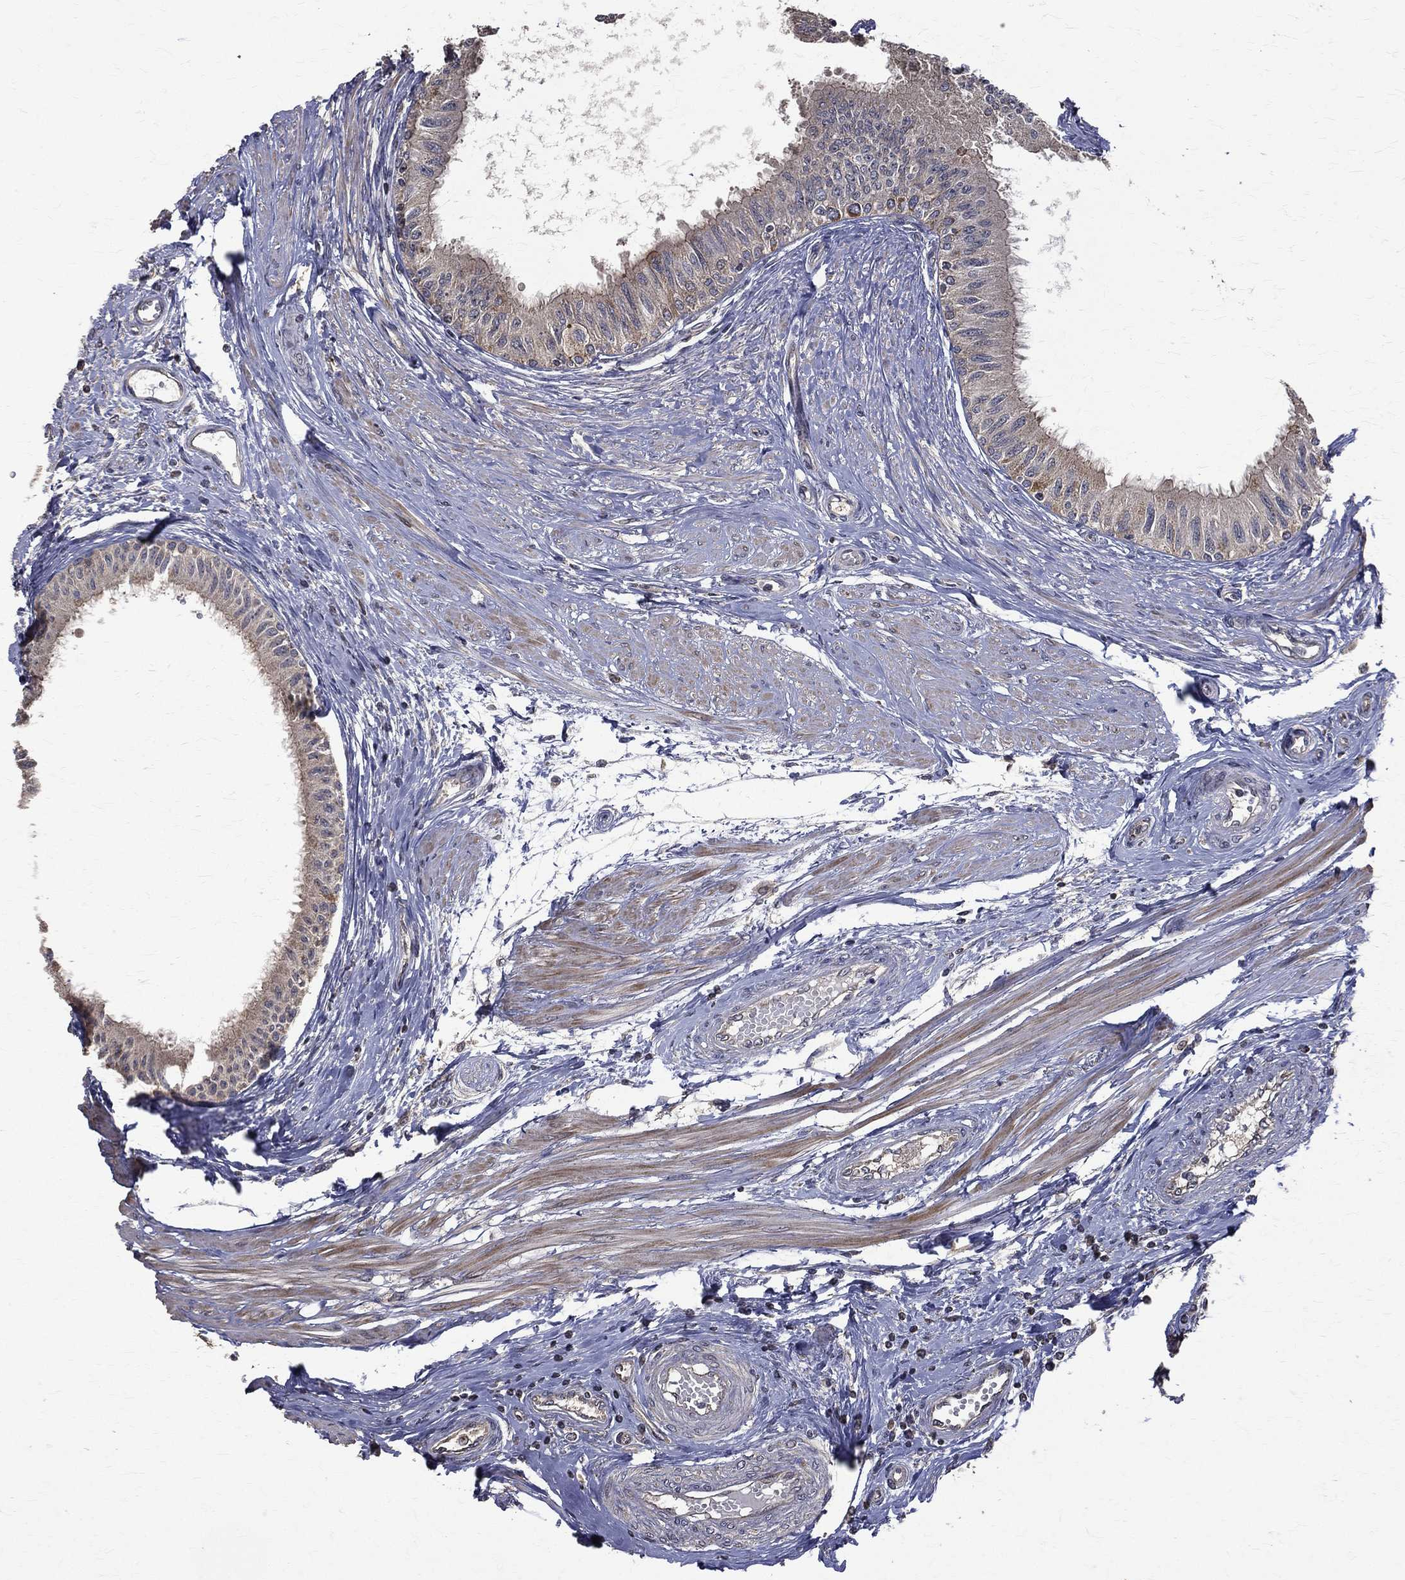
{"staining": {"intensity": "moderate", "quantity": "25%-75%", "location": "cytoplasmic/membranous"}, "tissue": "epididymis", "cell_type": "Glandular cells", "image_type": "normal", "snomed": [{"axis": "morphology", "description": "Normal tissue, NOS"}, {"axis": "morphology", "description": "Seminoma, NOS"}, {"axis": "topography", "description": "Testis"}, {"axis": "topography", "description": "Epididymis"}], "caption": "Protein staining of benign epididymis demonstrates moderate cytoplasmic/membranous staining in approximately 25%-75% of glandular cells.", "gene": "RPGR", "patient": {"sex": "male", "age": 61}}